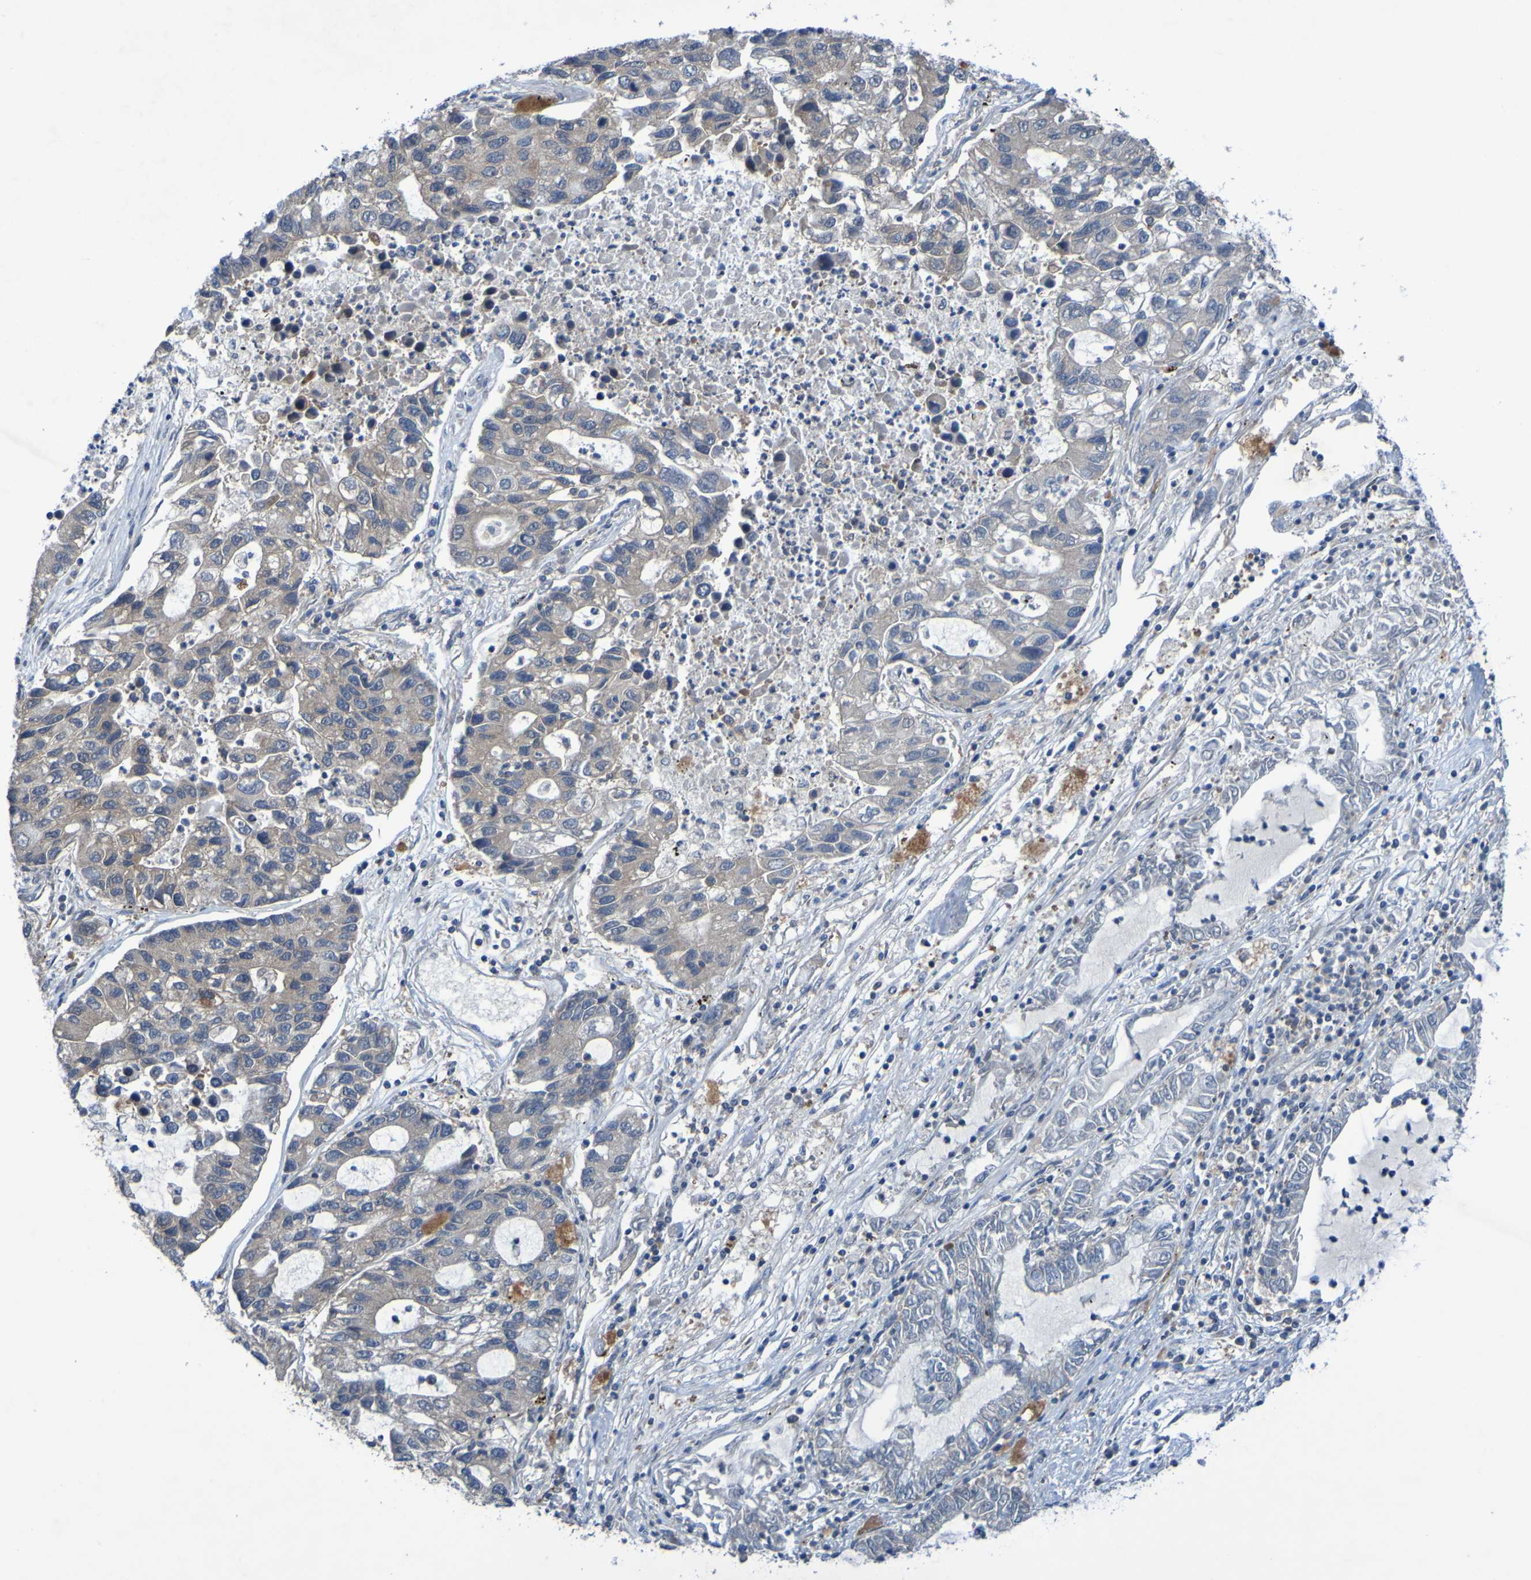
{"staining": {"intensity": "weak", "quantity": ">75%", "location": "cytoplasmic/membranous"}, "tissue": "lung cancer", "cell_type": "Tumor cells", "image_type": "cancer", "snomed": [{"axis": "morphology", "description": "Adenocarcinoma, NOS"}, {"axis": "topography", "description": "Lung"}], "caption": "The photomicrograph shows staining of lung cancer, revealing weak cytoplasmic/membranous protein positivity (brown color) within tumor cells.", "gene": "SDK1", "patient": {"sex": "female", "age": 51}}